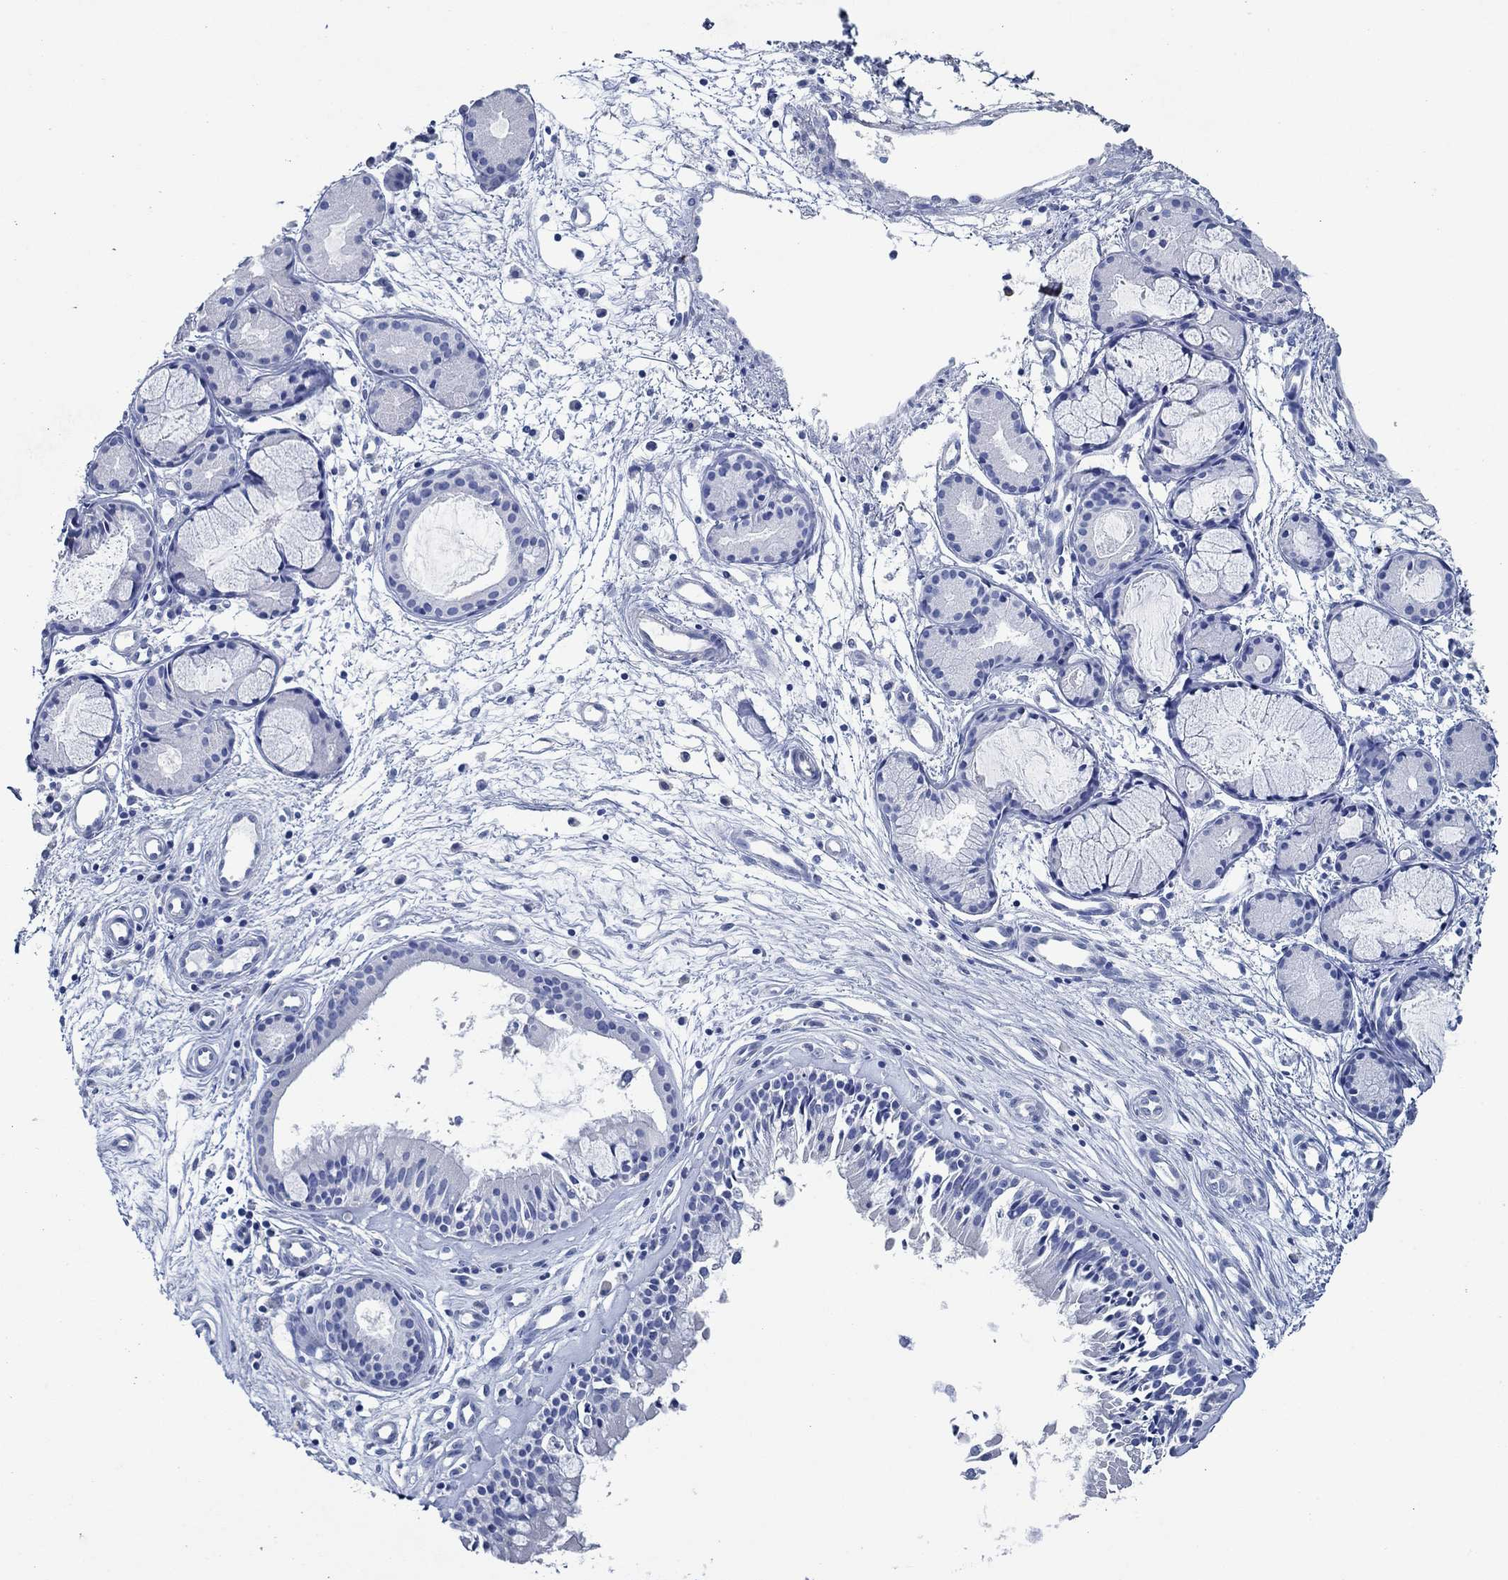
{"staining": {"intensity": "negative", "quantity": "none", "location": "none"}, "tissue": "nasopharynx", "cell_type": "Respiratory epithelial cells", "image_type": "normal", "snomed": [{"axis": "morphology", "description": "Normal tissue, NOS"}, {"axis": "topography", "description": "Nasopharynx"}], "caption": "The immunohistochemistry histopathology image has no significant expression in respiratory epithelial cells of nasopharynx.", "gene": "ZNF671", "patient": {"sex": "female", "age": 47}}